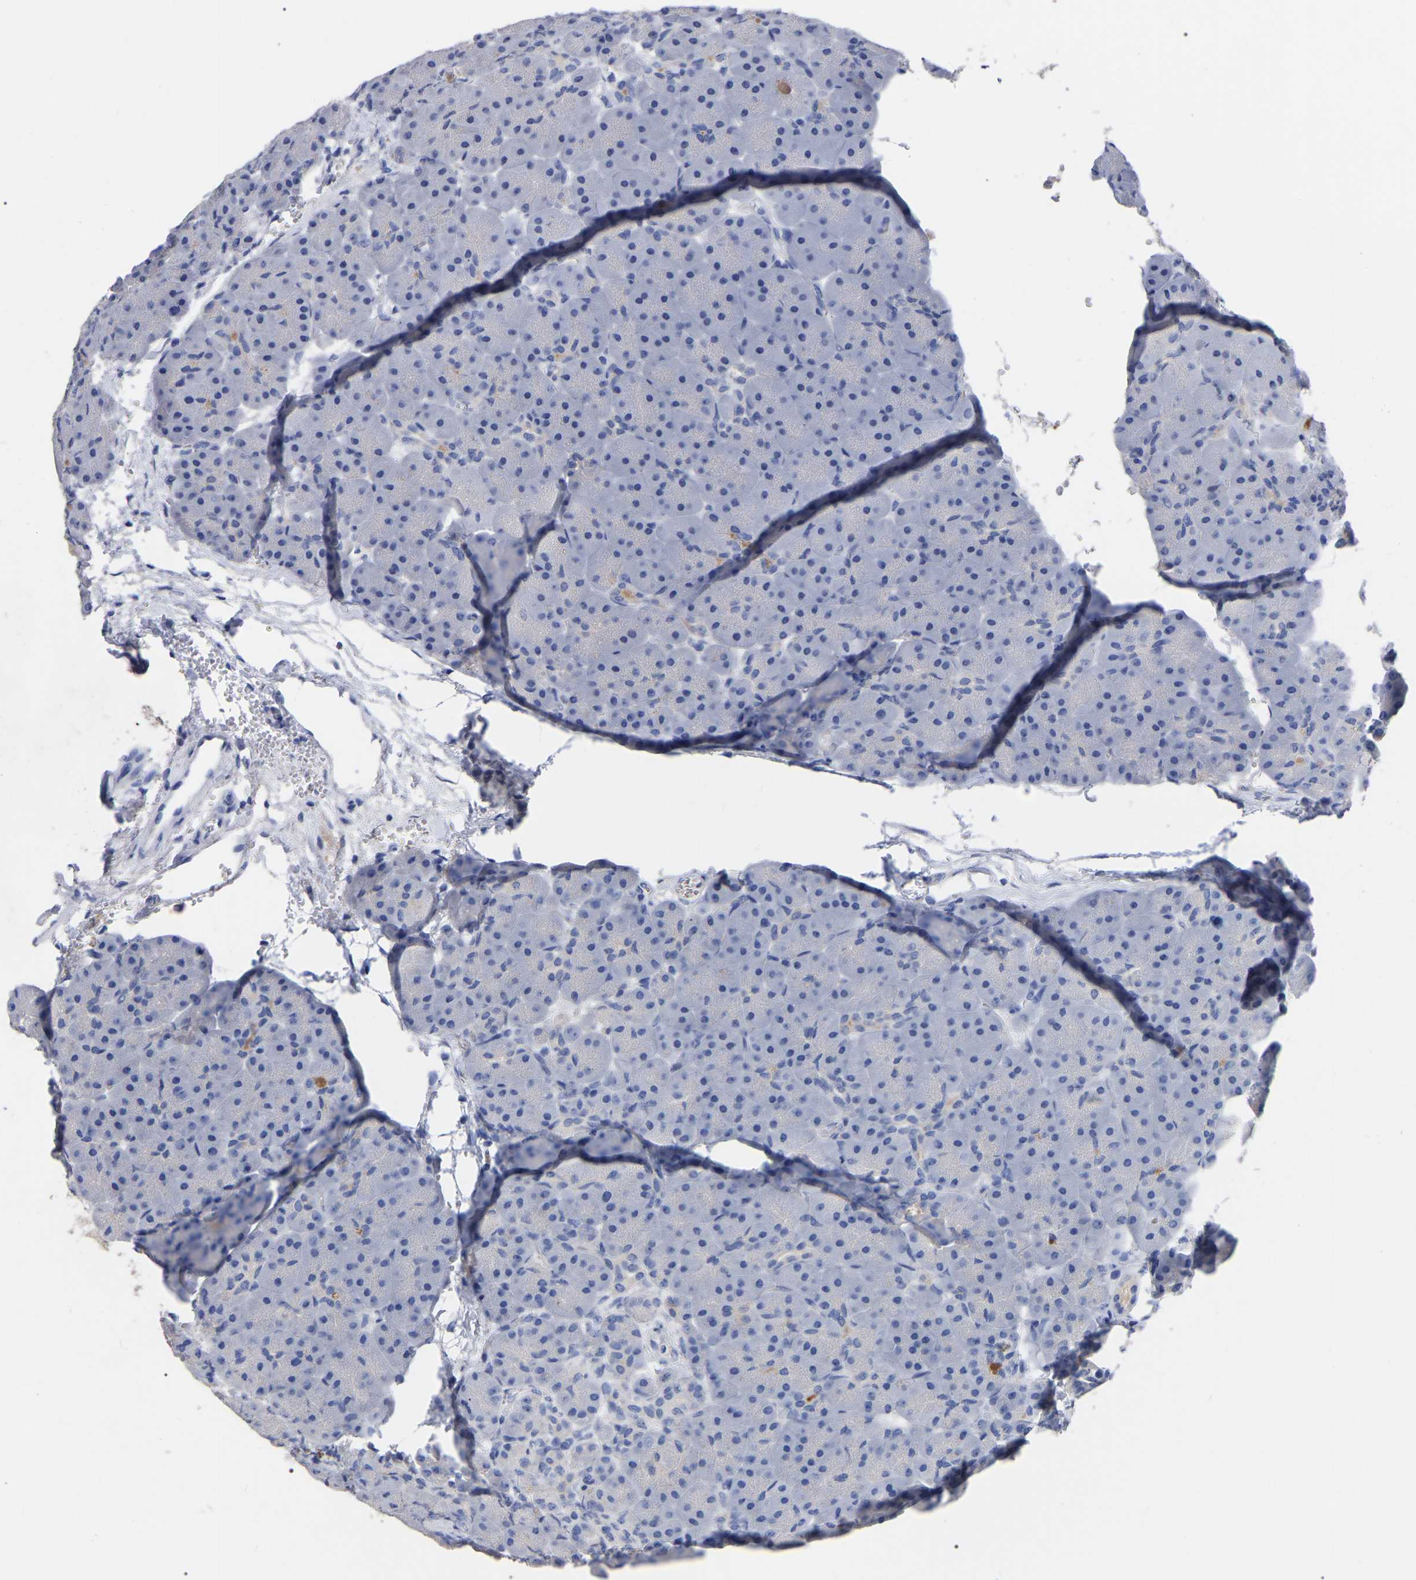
{"staining": {"intensity": "negative", "quantity": "none", "location": "none"}, "tissue": "pancreas", "cell_type": "Exocrine glandular cells", "image_type": "normal", "snomed": [{"axis": "morphology", "description": "Normal tissue, NOS"}, {"axis": "topography", "description": "Pancreas"}], "caption": "The photomicrograph shows no significant expression in exocrine glandular cells of pancreas. (DAB (3,3'-diaminobenzidine) immunohistochemistry (IHC) with hematoxylin counter stain).", "gene": "ANXA13", "patient": {"sex": "male", "age": 66}}